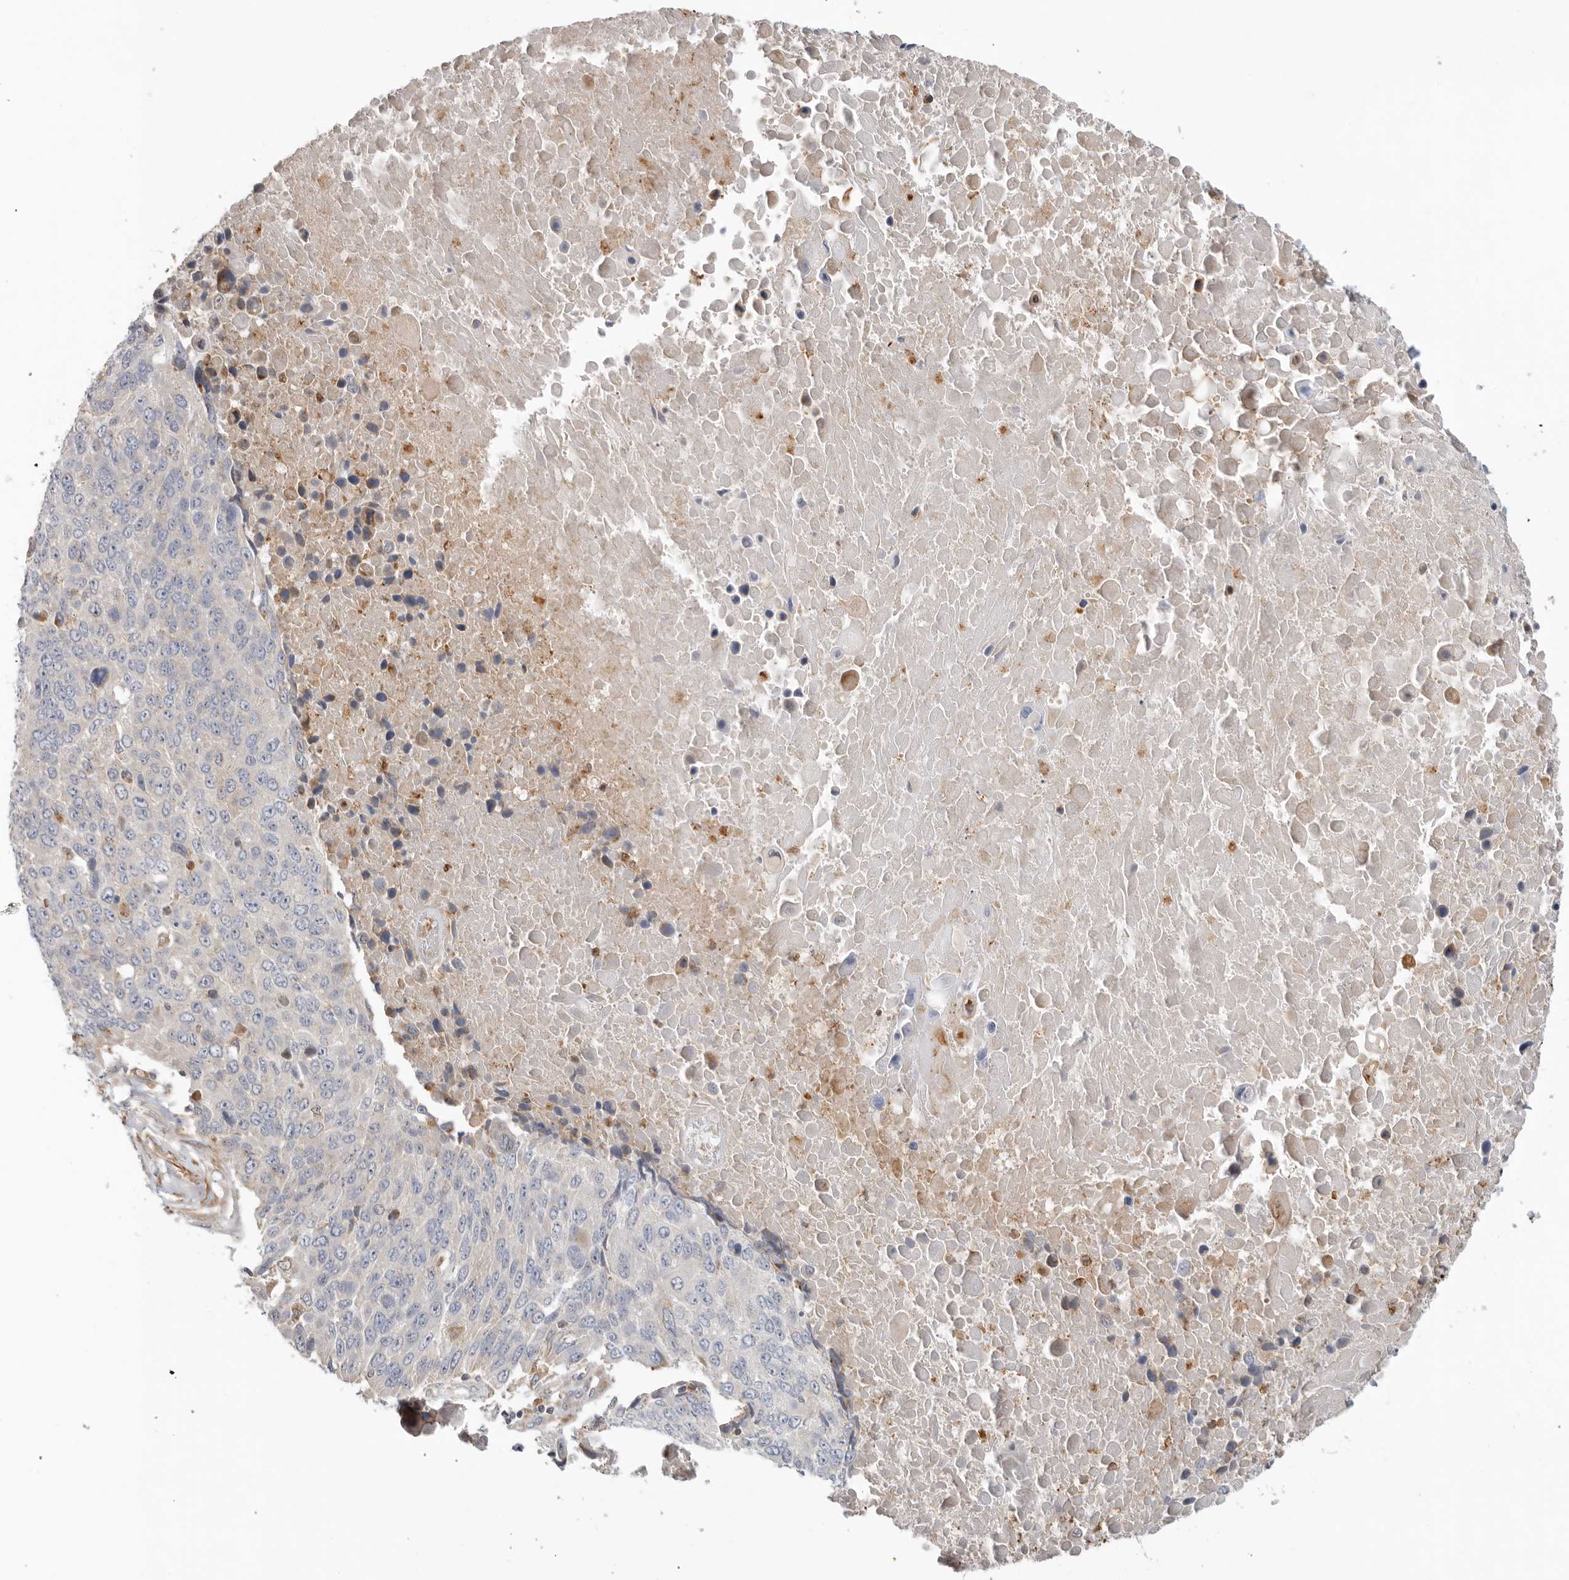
{"staining": {"intensity": "negative", "quantity": "none", "location": "none"}, "tissue": "lung cancer", "cell_type": "Tumor cells", "image_type": "cancer", "snomed": [{"axis": "morphology", "description": "Squamous cell carcinoma, NOS"}, {"axis": "topography", "description": "Lung"}], "caption": "Tumor cells are negative for brown protein staining in lung cancer (squamous cell carcinoma).", "gene": "GNE", "patient": {"sex": "male", "age": 66}}